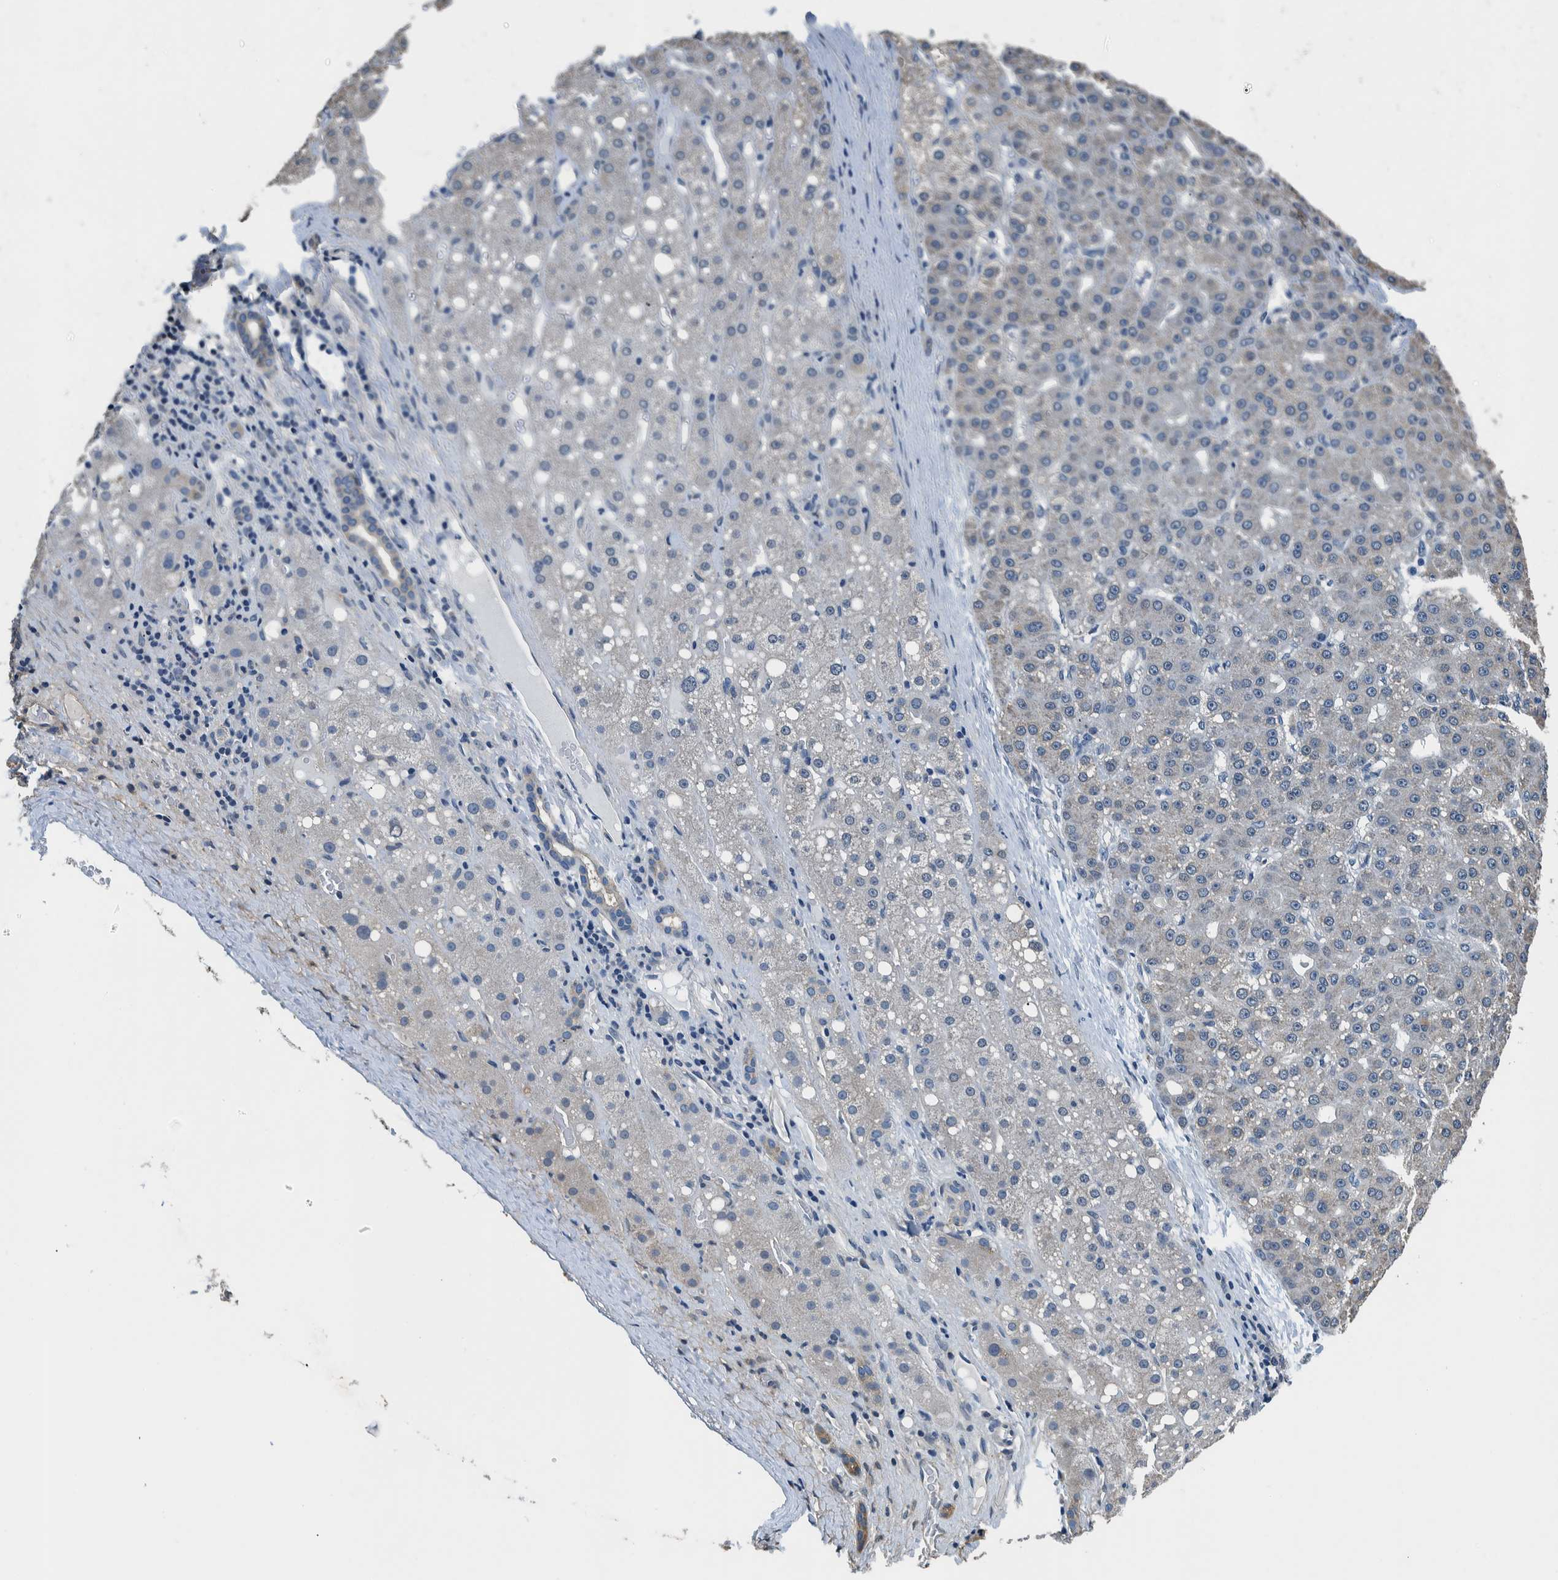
{"staining": {"intensity": "negative", "quantity": "none", "location": "none"}, "tissue": "liver cancer", "cell_type": "Tumor cells", "image_type": "cancer", "snomed": [{"axis": "morphology", "description": "Carcinoma, Hepatocellular, NOS"}, {"axis": "topography", "description": "Liver"}], "caption": "Immunohistochemistry image of human liver cancer stained for a protein (brown), which demonstrates no staining in tumor cells. (DAB (3,3'-diaminobenzidine) immunohistochemistry (IHC), high magnification).", "gene": "NIBAN2", "patient": {"sex": "male", "age": 67}}